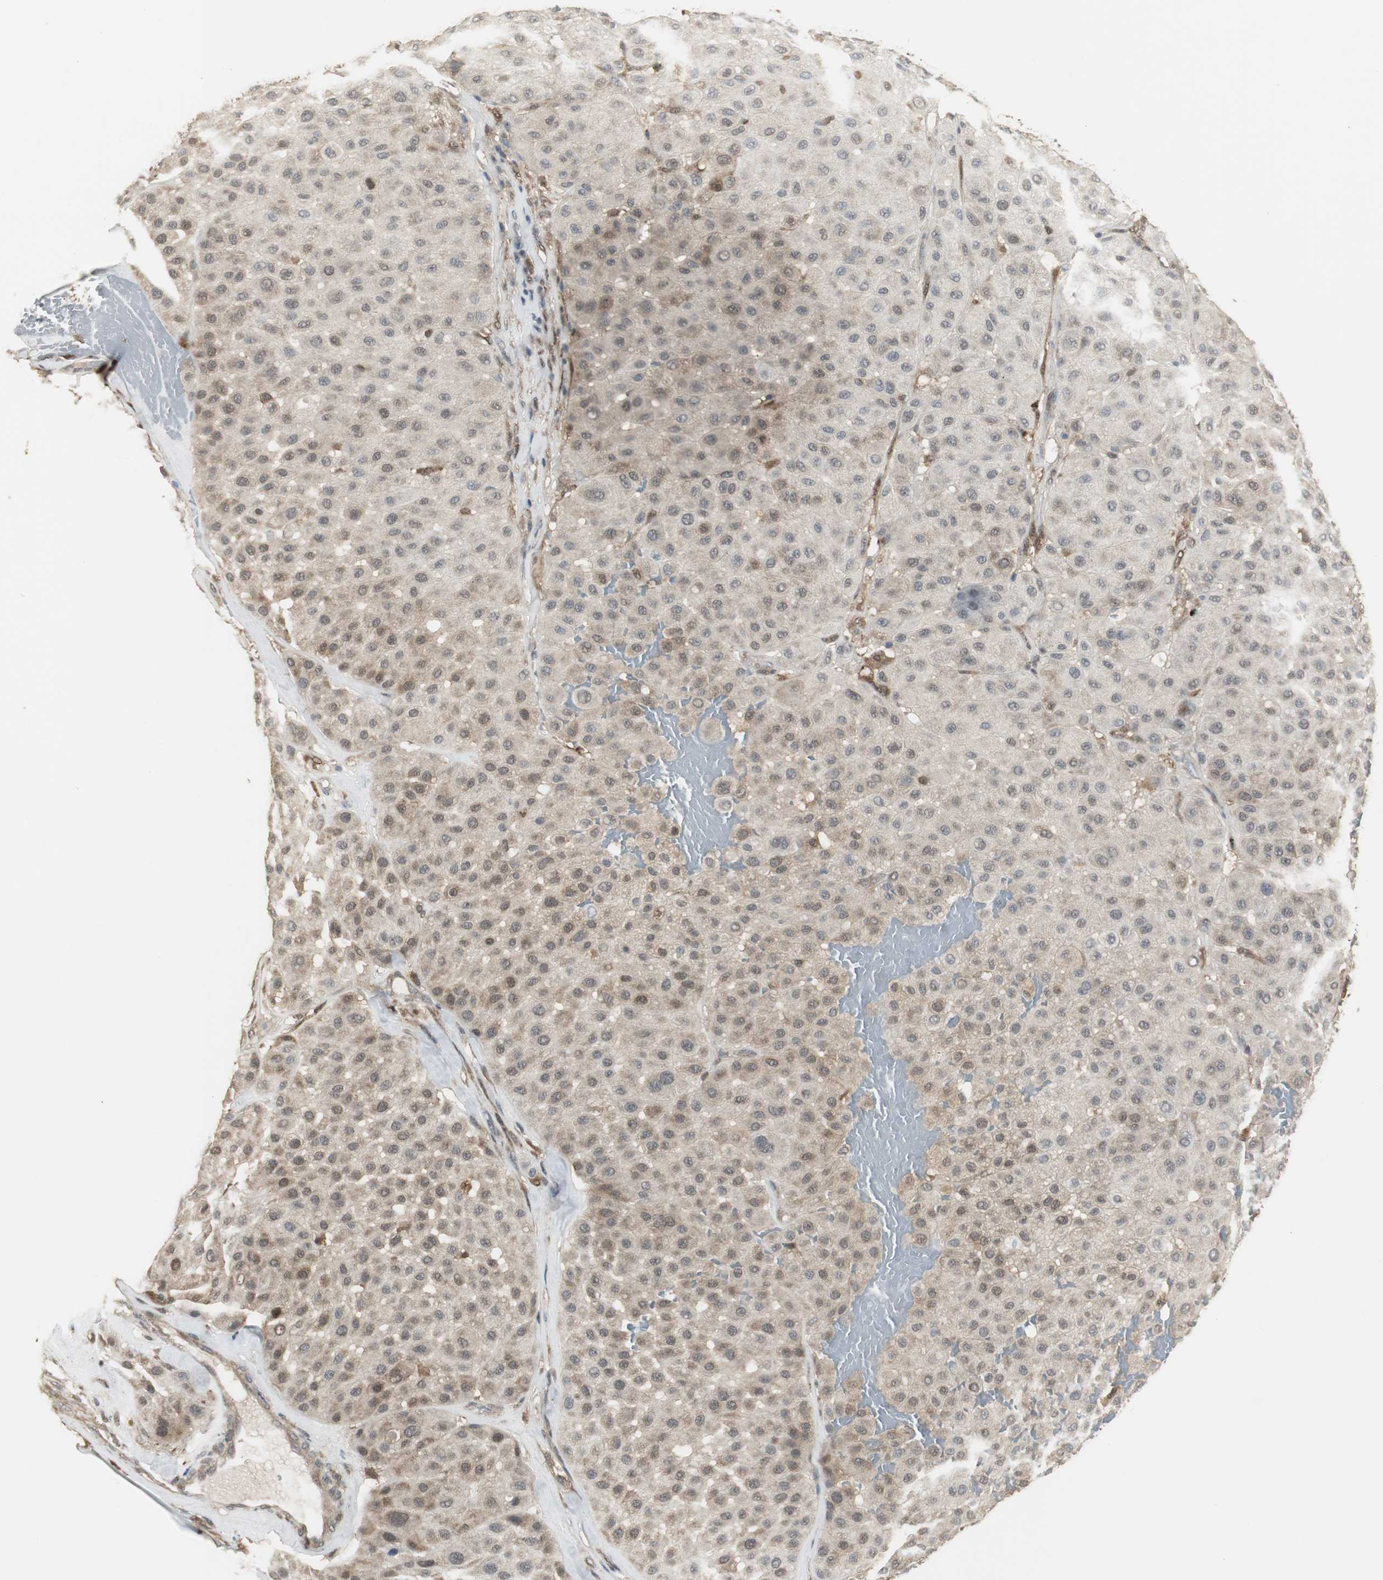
{"staining": {"intensity": "moderate", "quantity": "25%-75%", "location": "cytoplasmic/membranous,nuclear"}, "tissue": "melanoma", "cell_type": "Tumor cells", "image_type": "cancer", "snomed": [{"axis": "morphology", "description": "Normal tissue, NOS"}, {"axis": "morphology", "description": "Malignant melanoma, Metastatic site"}, {"axis": "topography", "description": "Skin"}], "caption": "Tumor cells display medium levels of moderate cytoplasmic/membranous and nuclear positivity in approximately 25%-75% of cells in malignant melanoma (metastatic site). Nuclei are stained in blue.", "gene": "PLIN3", "patient": {"sex": "male", "age": 41}}